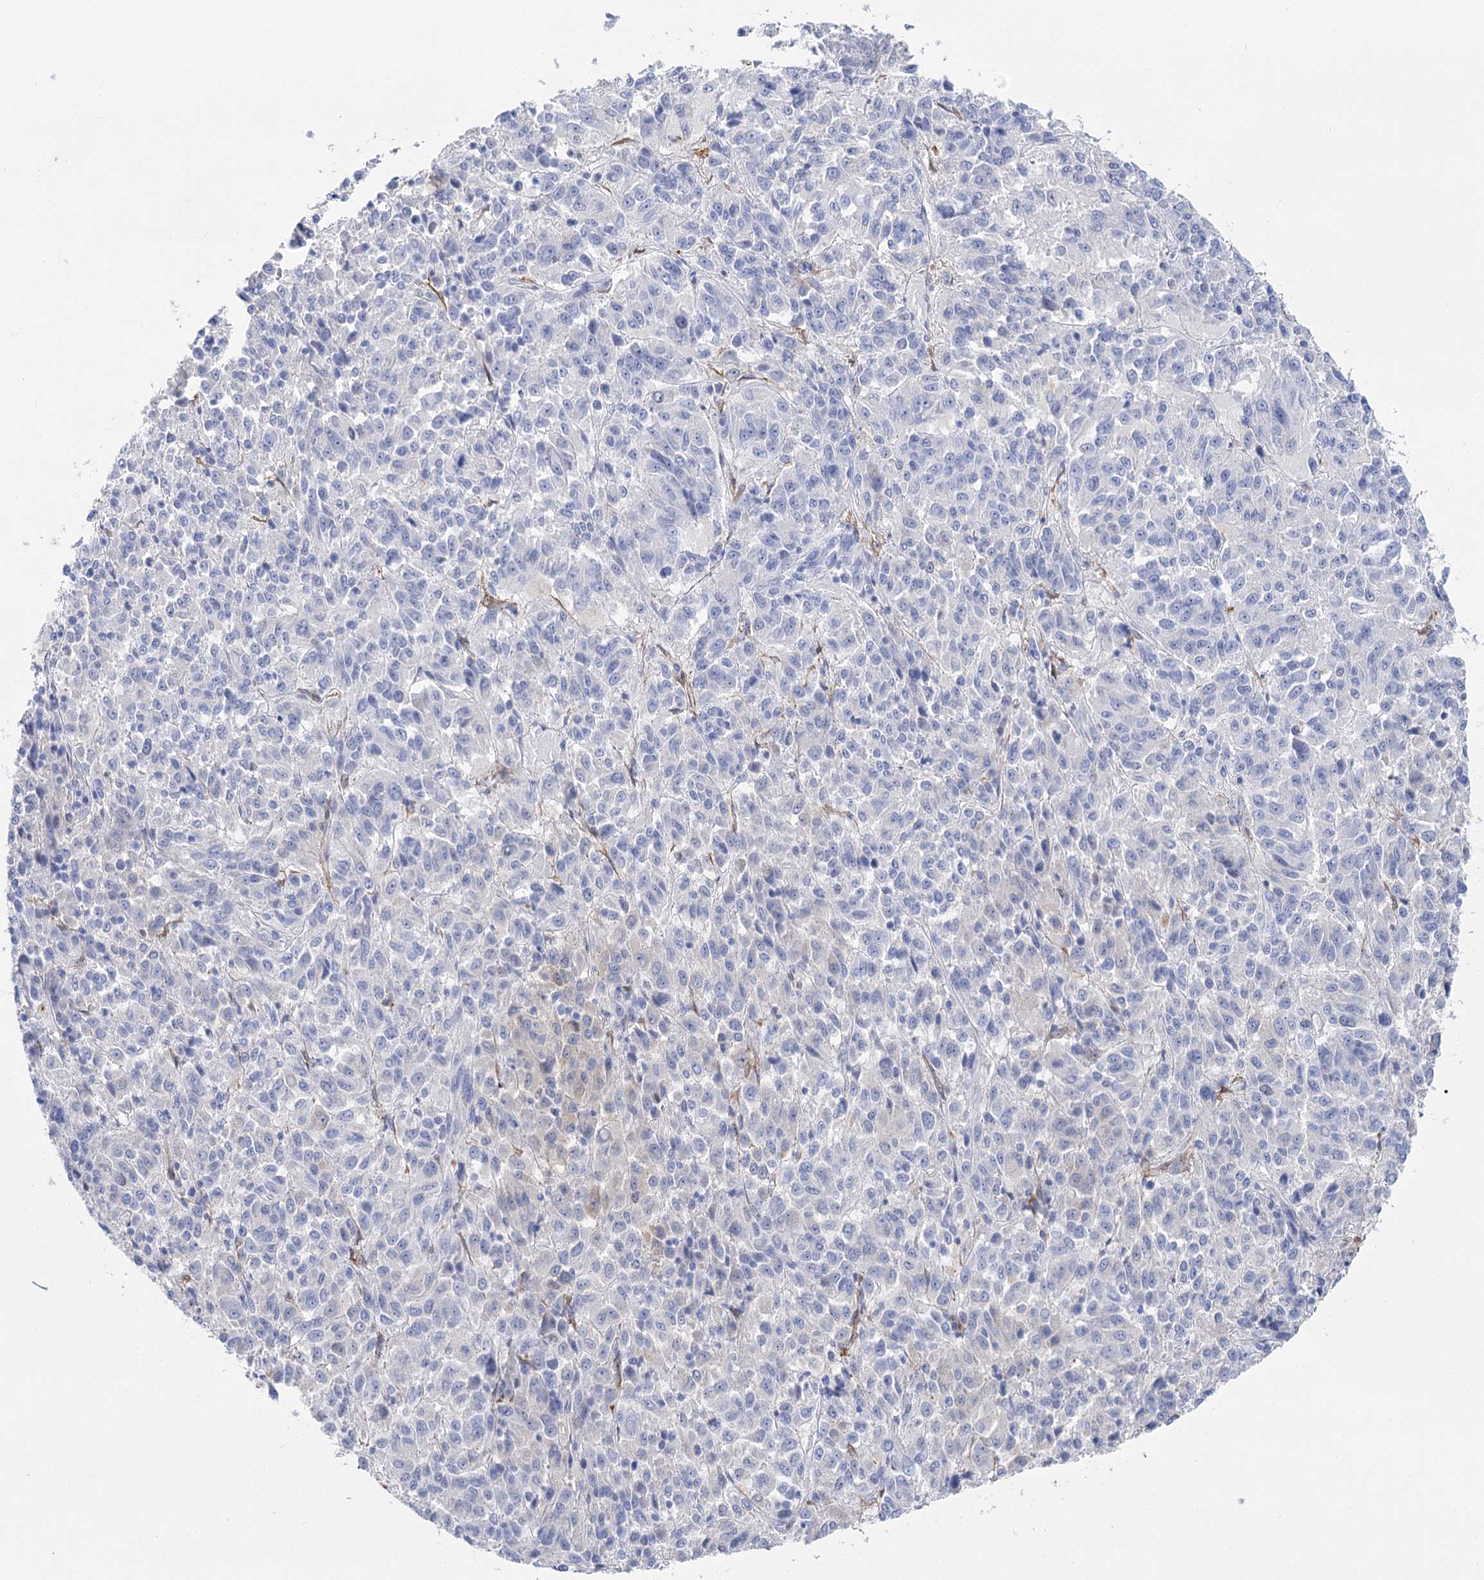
{"staining": {"intensity": "negative", "quantity": "none", "location": "none"}, "tissue": "melanoma", "cell_type": "Tumor cells", "image_type": "cancer", "snomed": [{"axis": "morphology", "description": "Malignant melanoma, Metastatic site"}, {"axis": "topography", "description": "Lung"}], "caption": "A histopathology image of human malignant melanoma (metastatic site) is negative for staining in tumor cells. The staining was performed using DAB to visualize the protein expression in brown, while the nuclei were stained in blue with hematoxylin (Magnification: 20x).", "gene": "UGDH", "patient": {"sex": "male", "age": 64}}